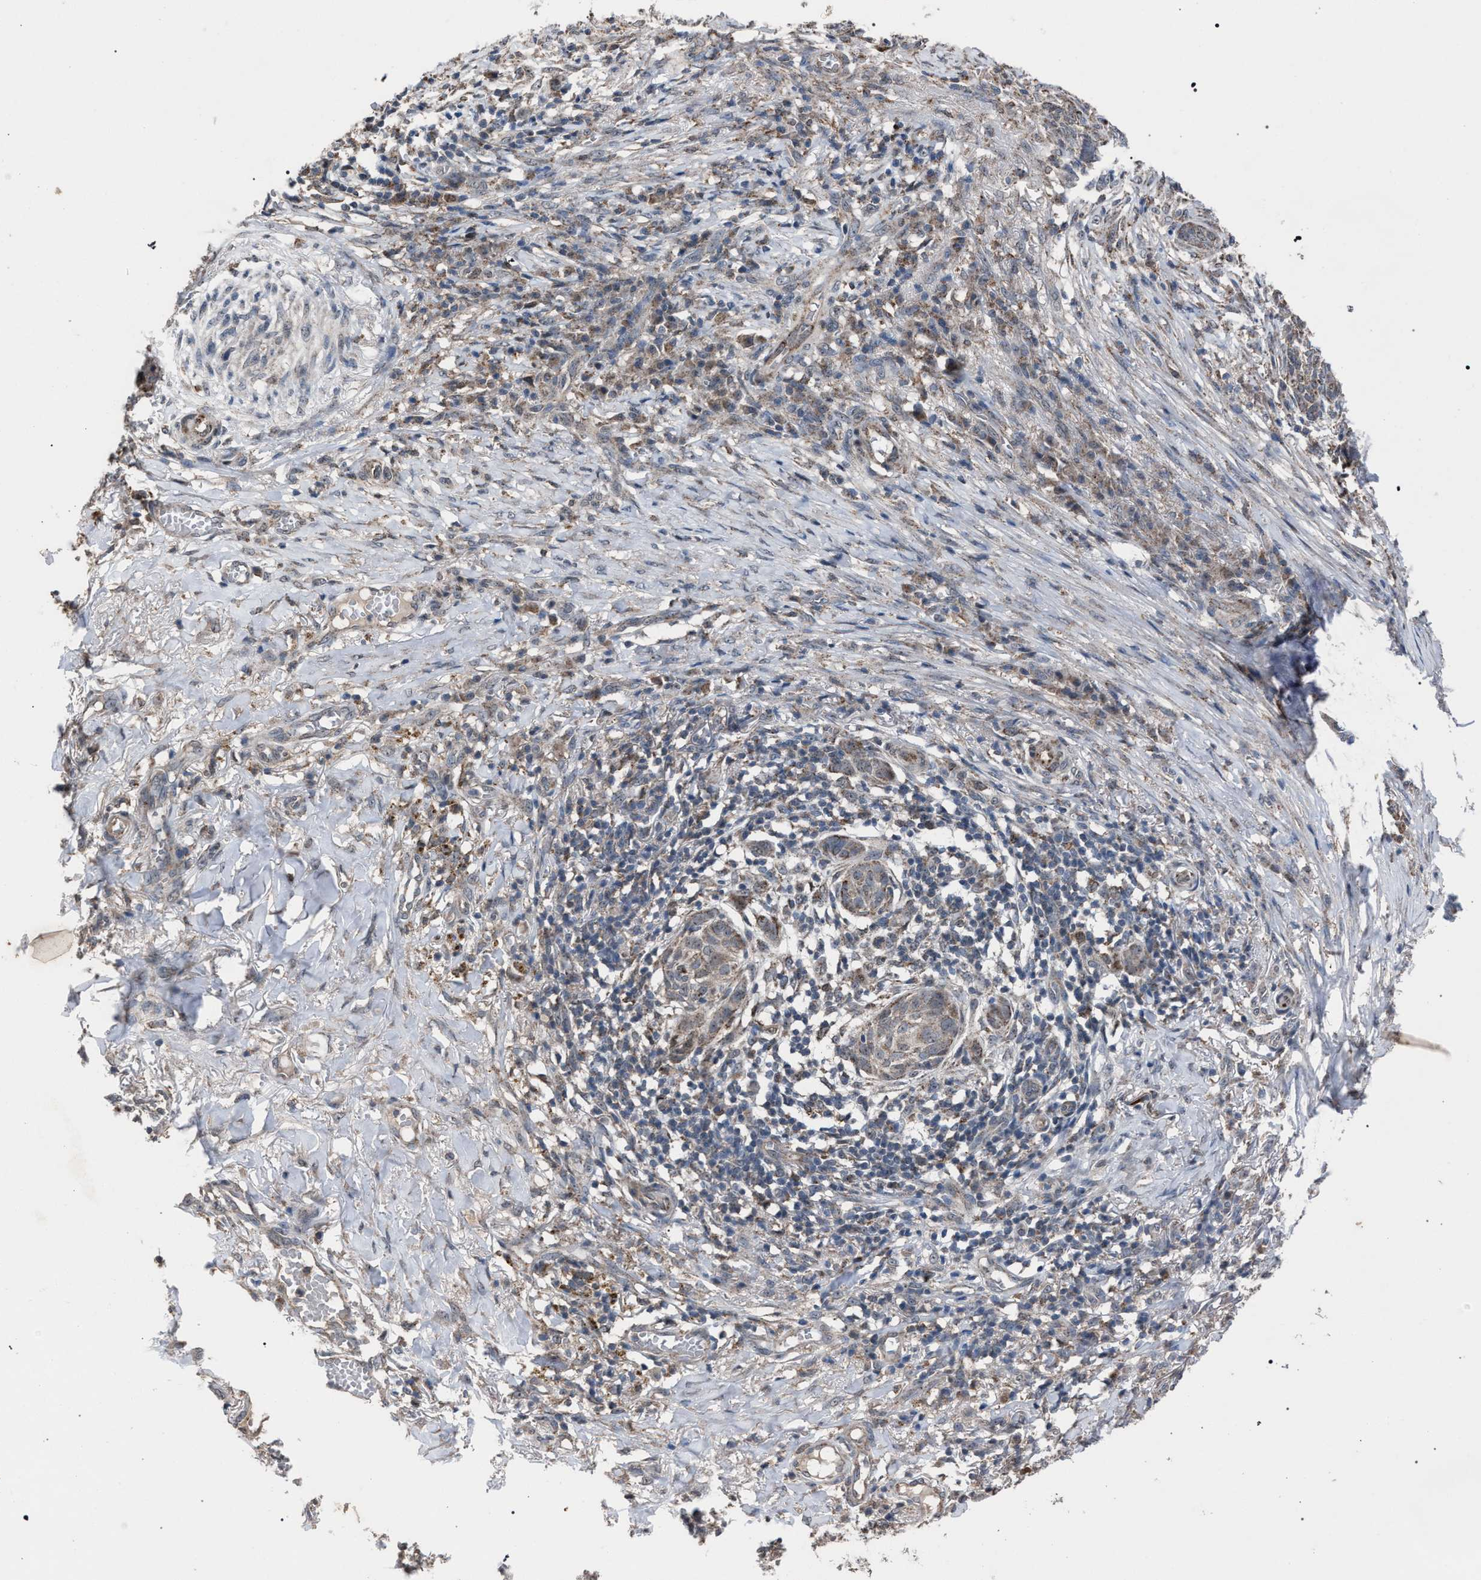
{"staining": {"intensity": "weak", "quantity": ">75%", "location": "cytoplasmic/membranous"}, "tissue": "skin cancer", "cell_type": "Tumor cells", "image_type": "cancer", "snomed": [{"axis": "morphology", "description": "Basal cell carcinoma"}, {"axis": "topography", "description": "Skin"}], "caption": "This photomicrograph shows IHC staining of skin cancer (basal cell carcinoma), with low weak cytoplasmic/membranous expression in about >75% of tumor cells.", "gene": "HSD17B4", "patient": {"sex": "male", "age": 85}}